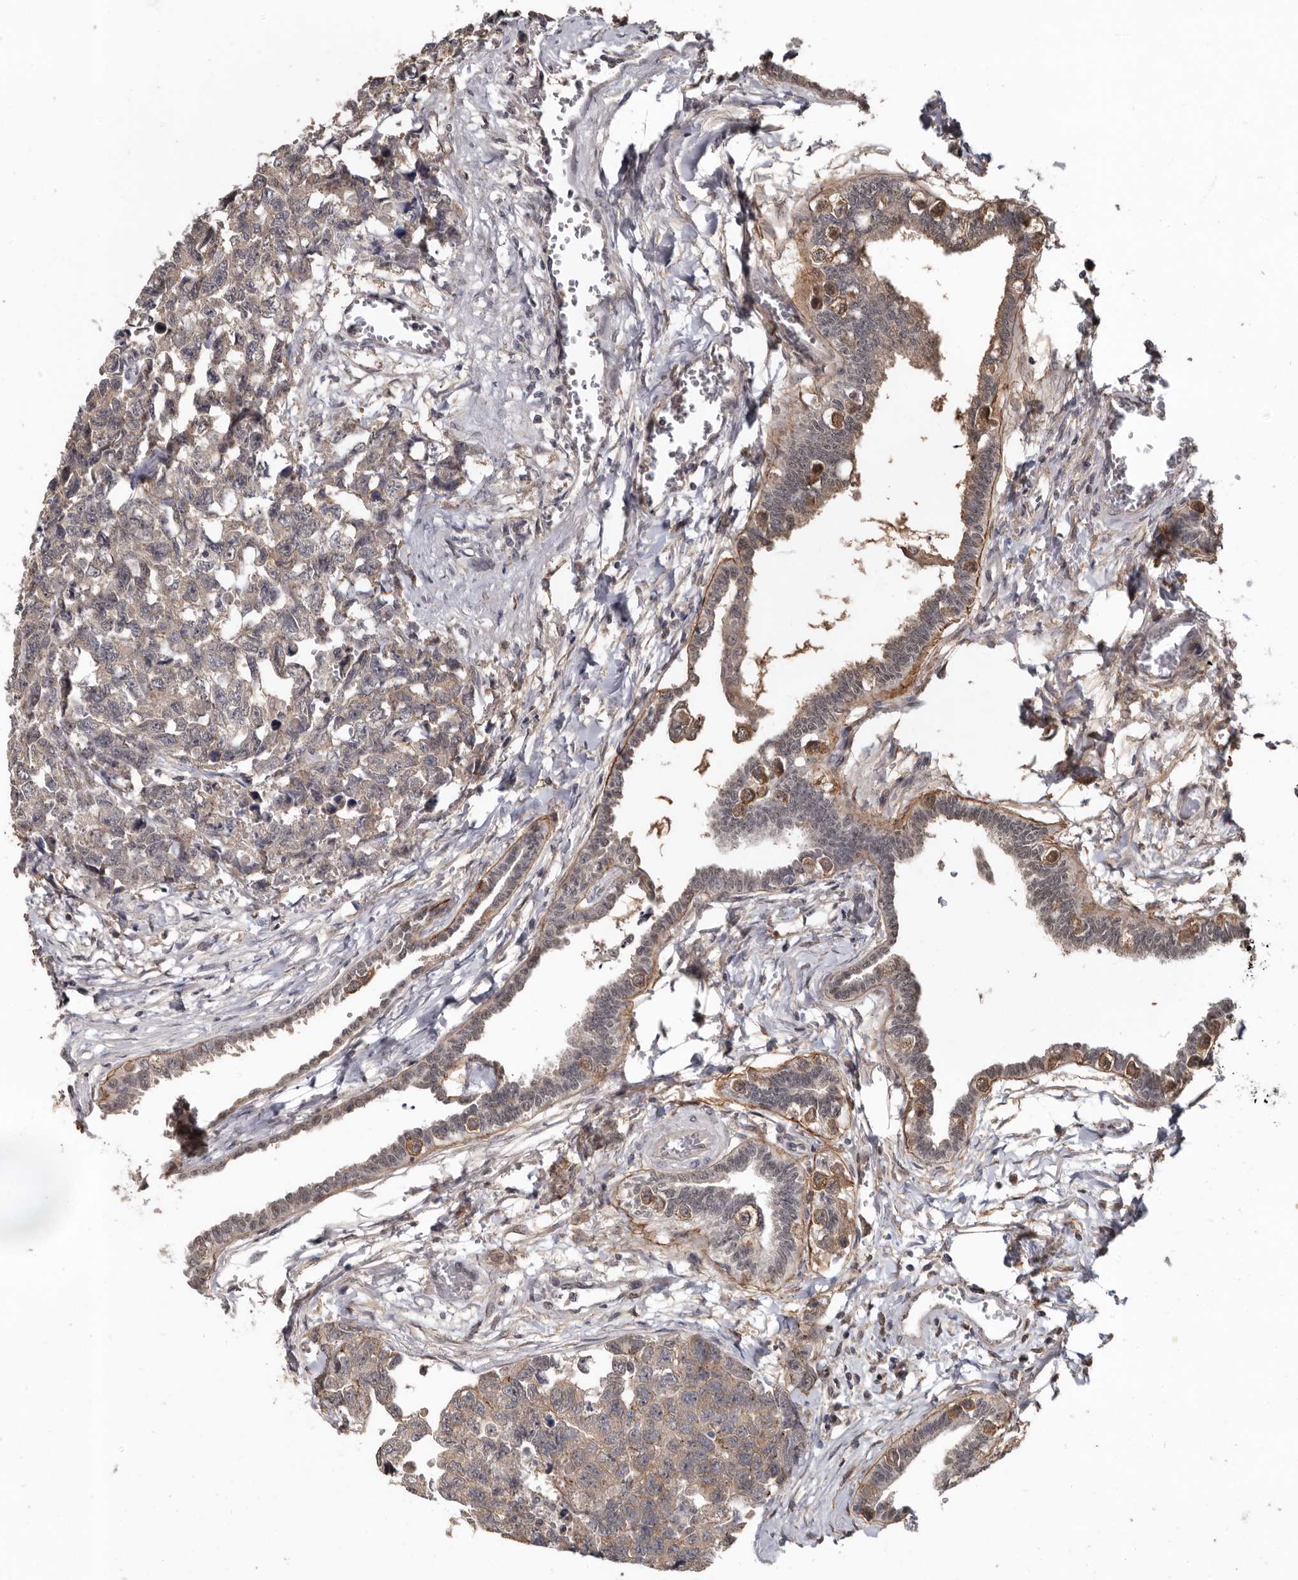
{"staining": {"intensity": "weak", "quantity": "25%-75%", "location": "cytoplasmic/membranous"}, "tissue": "testis cancer", "cell_type": "Tumor cells", "image_type": "cancer", "snomed": [{"axis": "morphology", "description": "Carcinoma, Embryonal, NOS"}, {"axis": "topography", "description": "Testis"}], "caption": "DAB immunohistochemical staining of testis embryonal carcinoma shows weak cytoplasmic/membranous protein expression in approximately 25%-75% of tumor cells.", "gene": "LRGUK", "patient": {"sex": "male", "age": 31}}